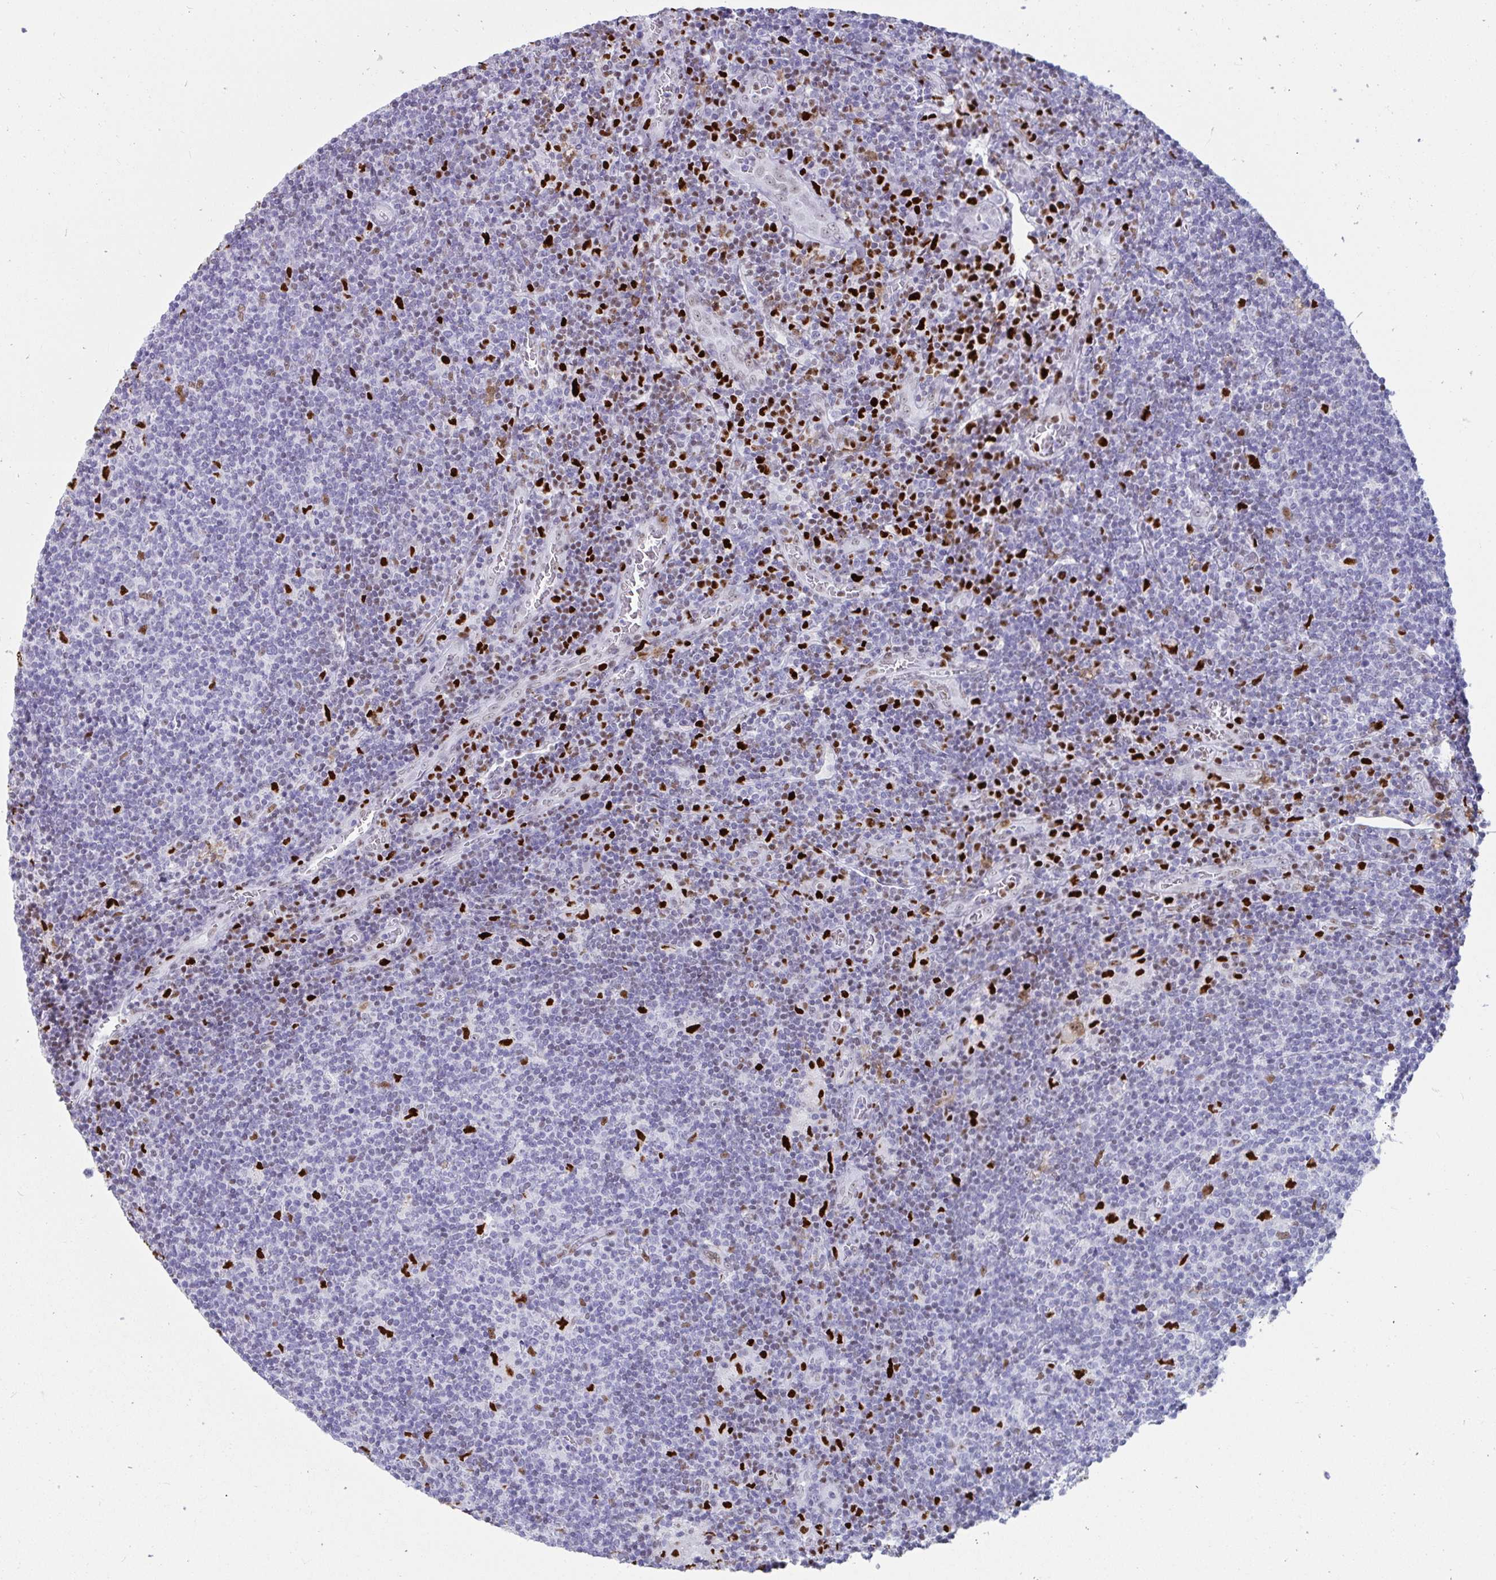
{"staining": {"intensity": "moderate", "quantity": "<25%", "location": "nuclear"}, "tissue": "lymphoma", "cell_type": "Tumor cells", "image_type": "cancer", "snomed": [{"axis": "morphology", "description": "Hodgkin's disease, NOS"}, {"axis": "topography", "description": "Lymph node"}], "caption": "Hodgkin's disease stained with immunohistochemistry reveals moderate nuclear staining in approximately <25% of tumor cells.", "gene": "ZNF586", "patient": {"sex": "male", "age": 40}}